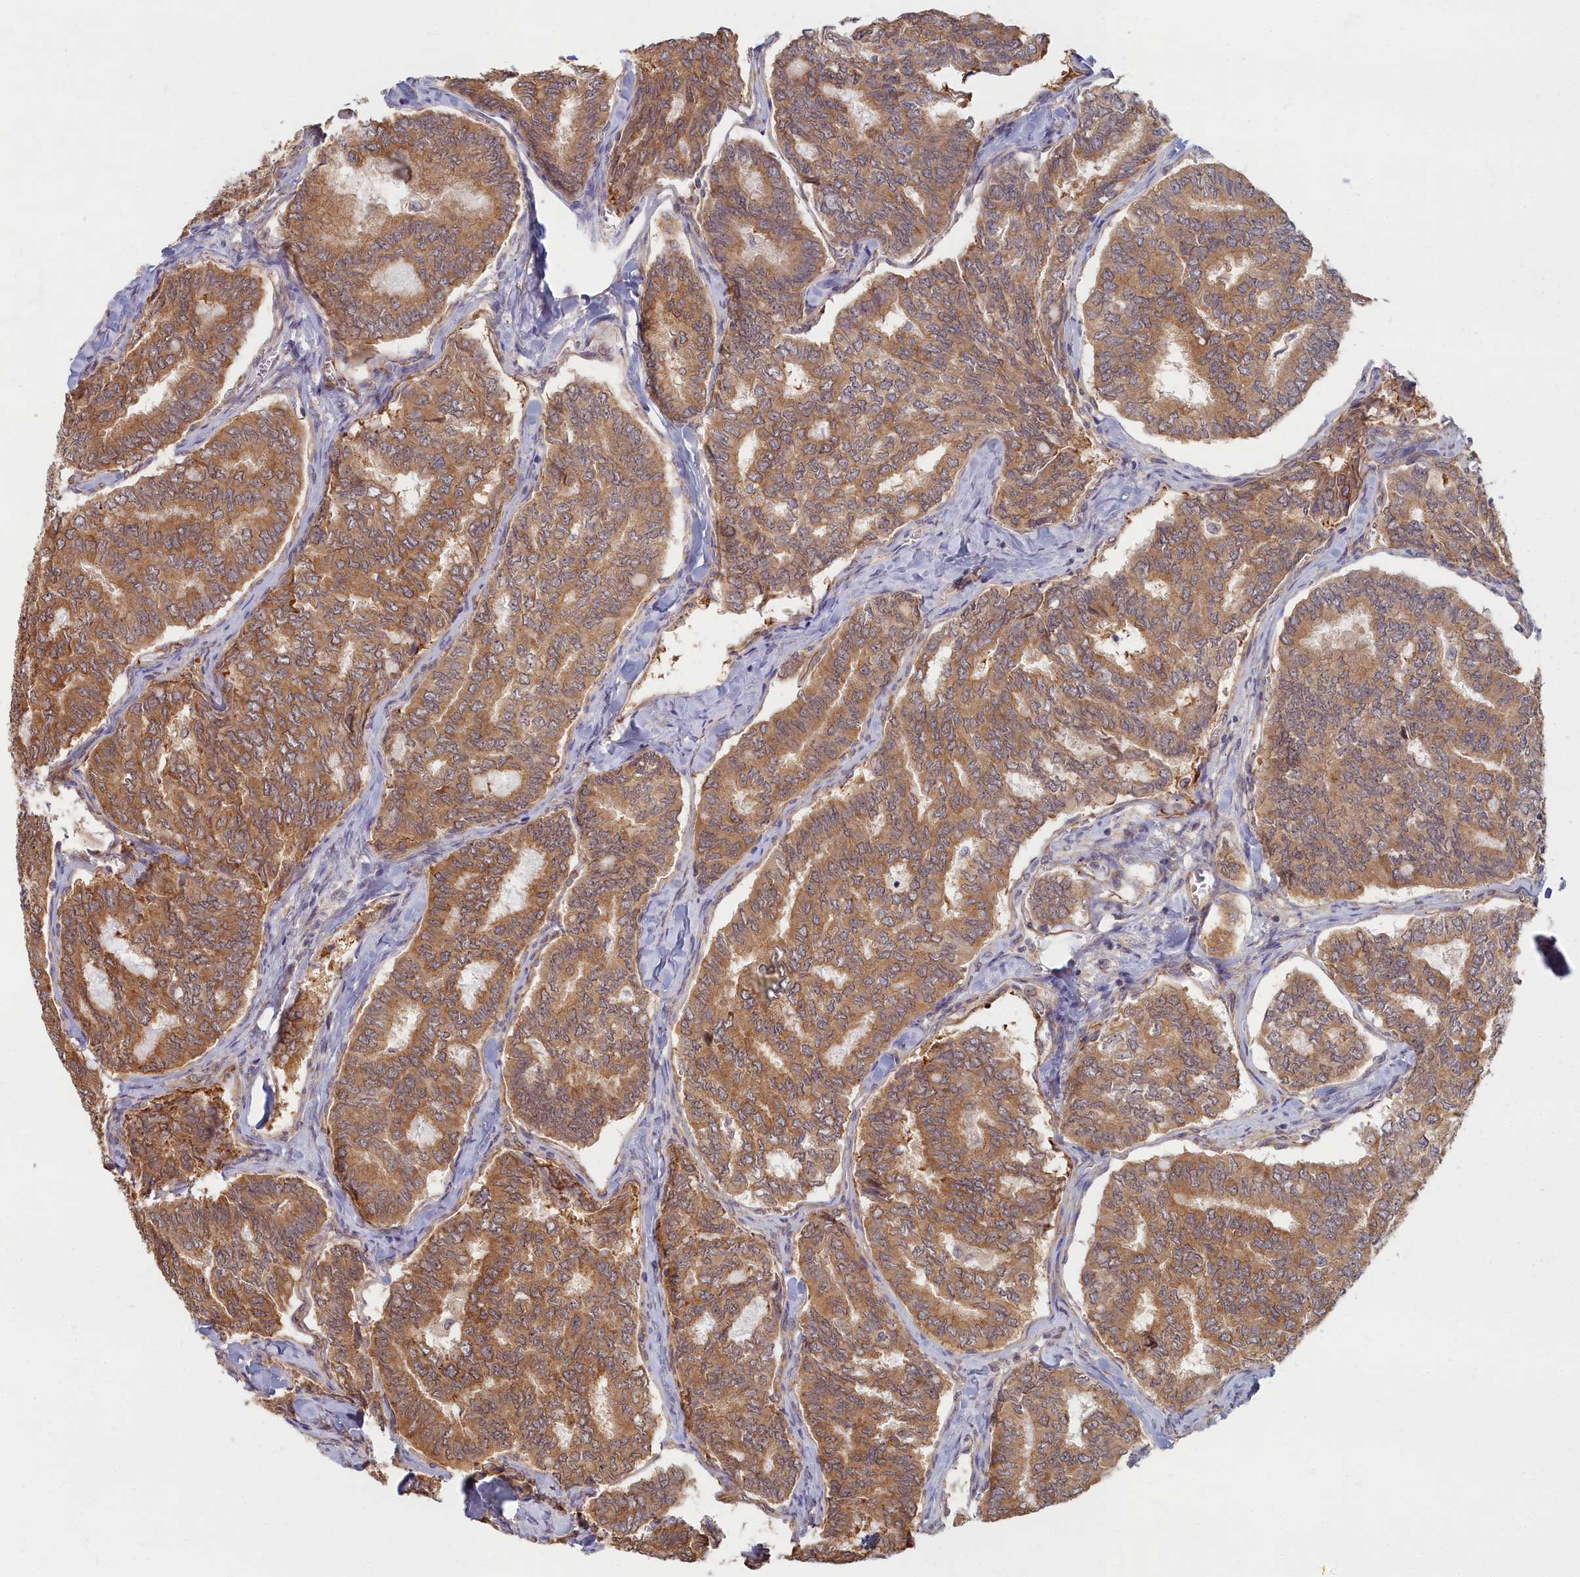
{"staining": {"intensity": "moderate", "quantity": ">75%", "location": "cytoplasmic/membranous"}, "tissue": "thyroid cancer", "cell_type": "Tumor cells", "image_type": "cancer", "snomed": [{"axis": "morphology", "description": "Papillary adenocarcinoma, NOS"}, {"axis": "topography", "description": "Thyroid gland"}], "caption": "An immunohistochemistry micrograph of tumor tissue is shown. Protein staining in brown shows moderate cytoplasmic/membranous positivity in papillary adenocarcinoma (thyroid) within tumor cells. Nuclei are stained in blue.", "gene": "MAK16", "patient": {"sex": "female", "age": 35}}